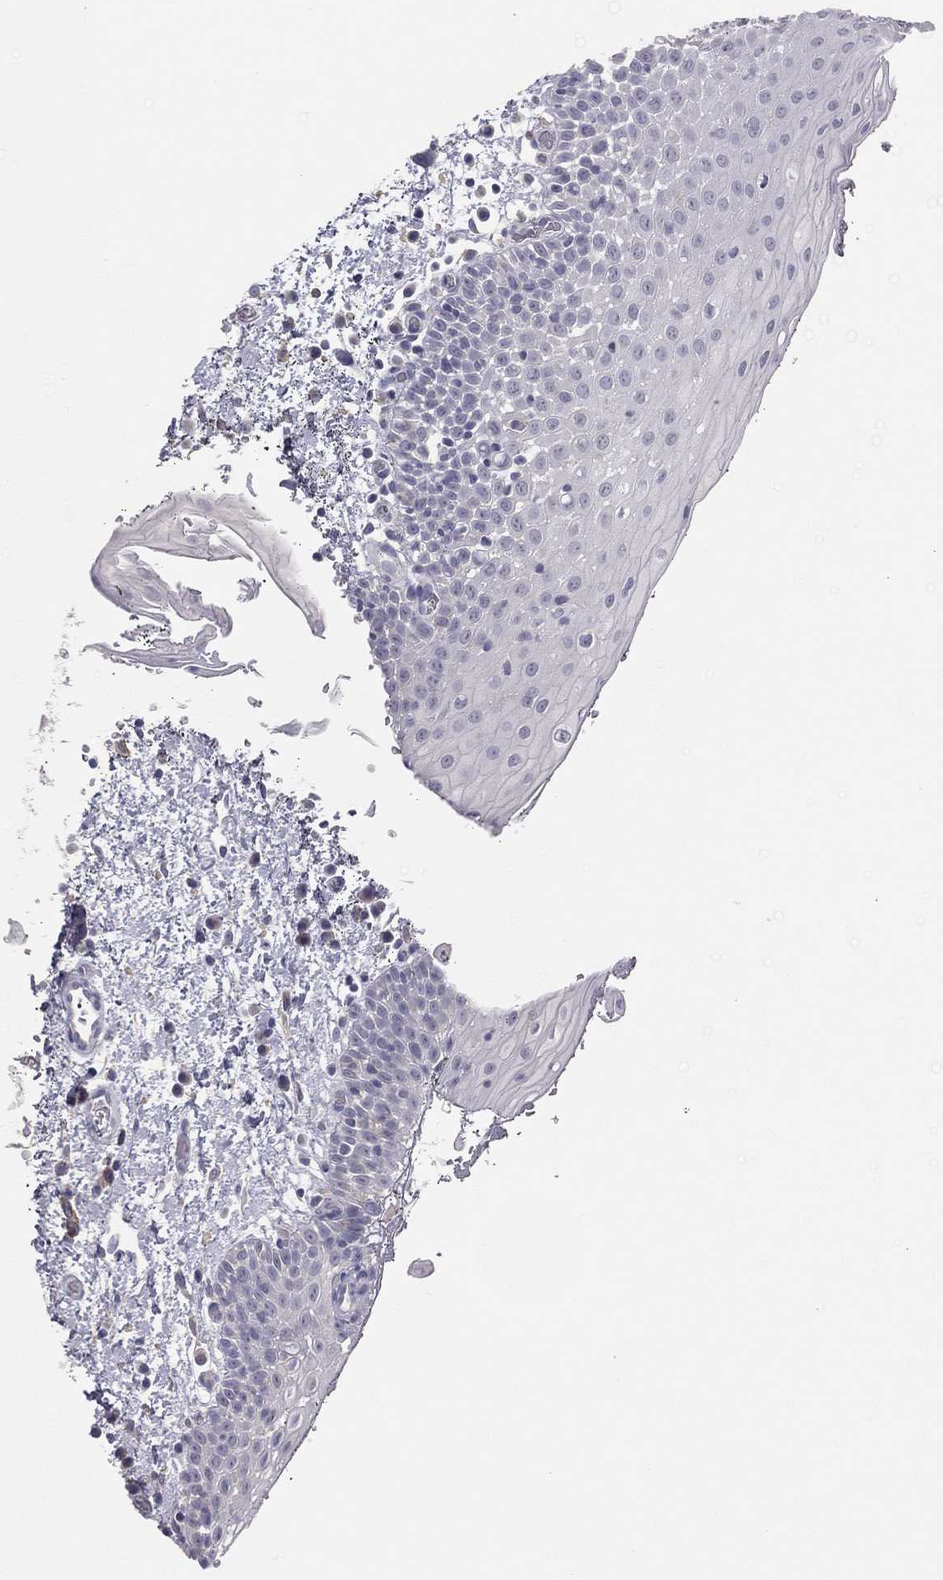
{"staining": {"intensity": "negative", "quantity": "none", "location": "none"}, "tissue": "oral mucosa", "cell_type": "Squamous epithelial cells", "image_type": "normal", "snomed": [{"axis": "morphology", "description": "Normal tissue, NOS"}, {"axis": "morphology", "description": "Squamous cell carcinoma, NOS"}, {"axis": "topography", "description": "Oral tissue"}, {"axis": "topography", "description": "Tounge, NOS"}, {"axis": "topography", "description": "Head-Neck"}], "caption": "Immunohistochemistry (IHC) of benign oral mucosa displays no expression in squamous epithelial cells.", "gene": "MUC13", "patient": {"sex": "female", "age": 80}}